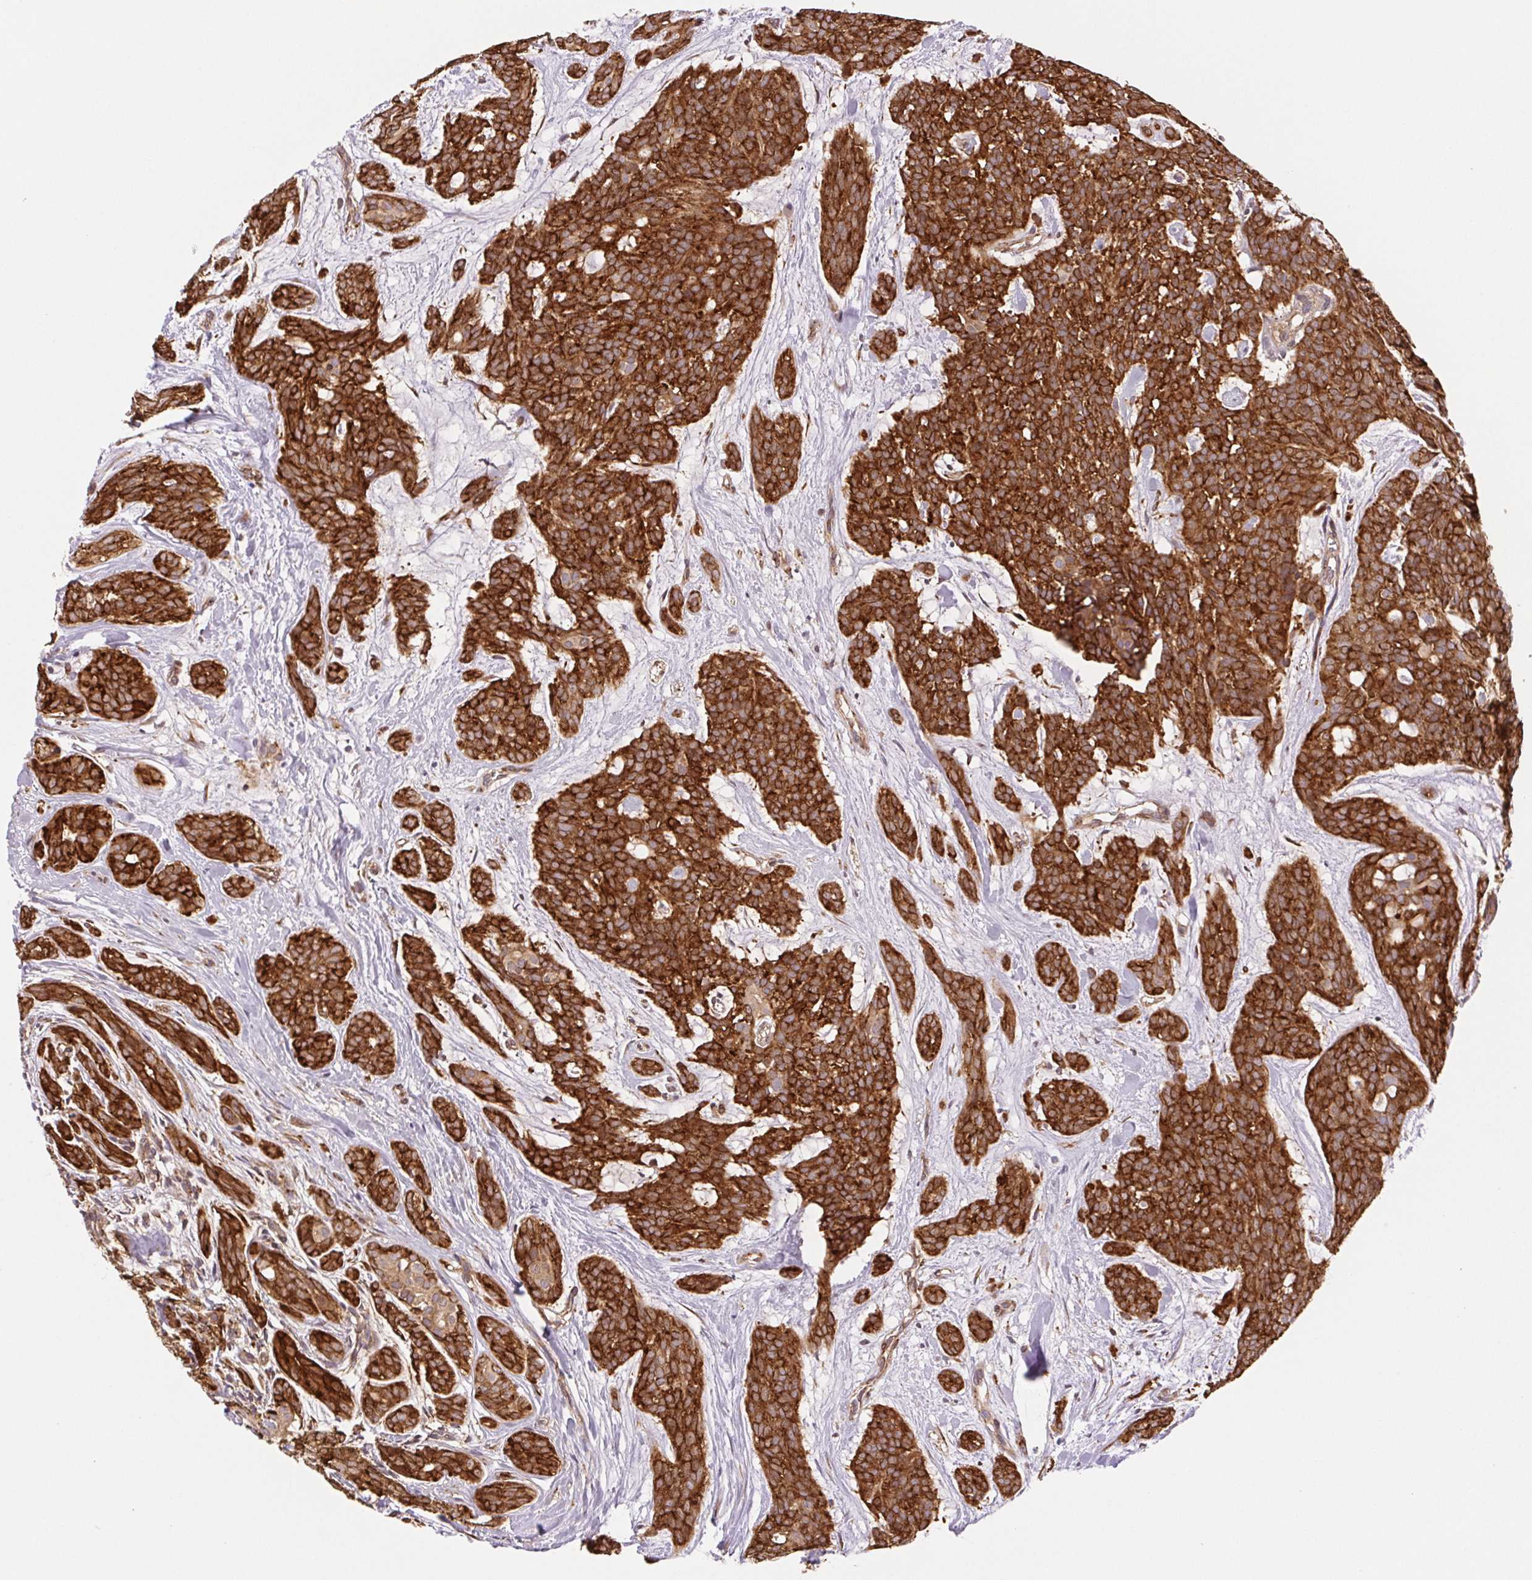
{"staining": {"intensity": "strong", "quantity": ">75%", "location": "cytoplasmic/membranous"}, "tissue": "head and neck cancer", "cell_type": "Tumor cells", "image_type": "cancer", "snomed": [{"axis": "morphology", "description": "Adenocarcinoma, NOS"}, {"axis": "topography", "description": "Head-Neck"}], "caption": "Immunohistochemistry micrograph of neoplastic tissue: head and neck adenocarcinoma stained using immunohistochemistry (IHC) demonstrates high levels of strong protein expression localized specifically in the cytoplasmic/membranous of tumor cells, appearing as a cytoplasmic/membranous brown color.", "gene": "LYPD5", "patient": {"sex": "male", "age": 66}}